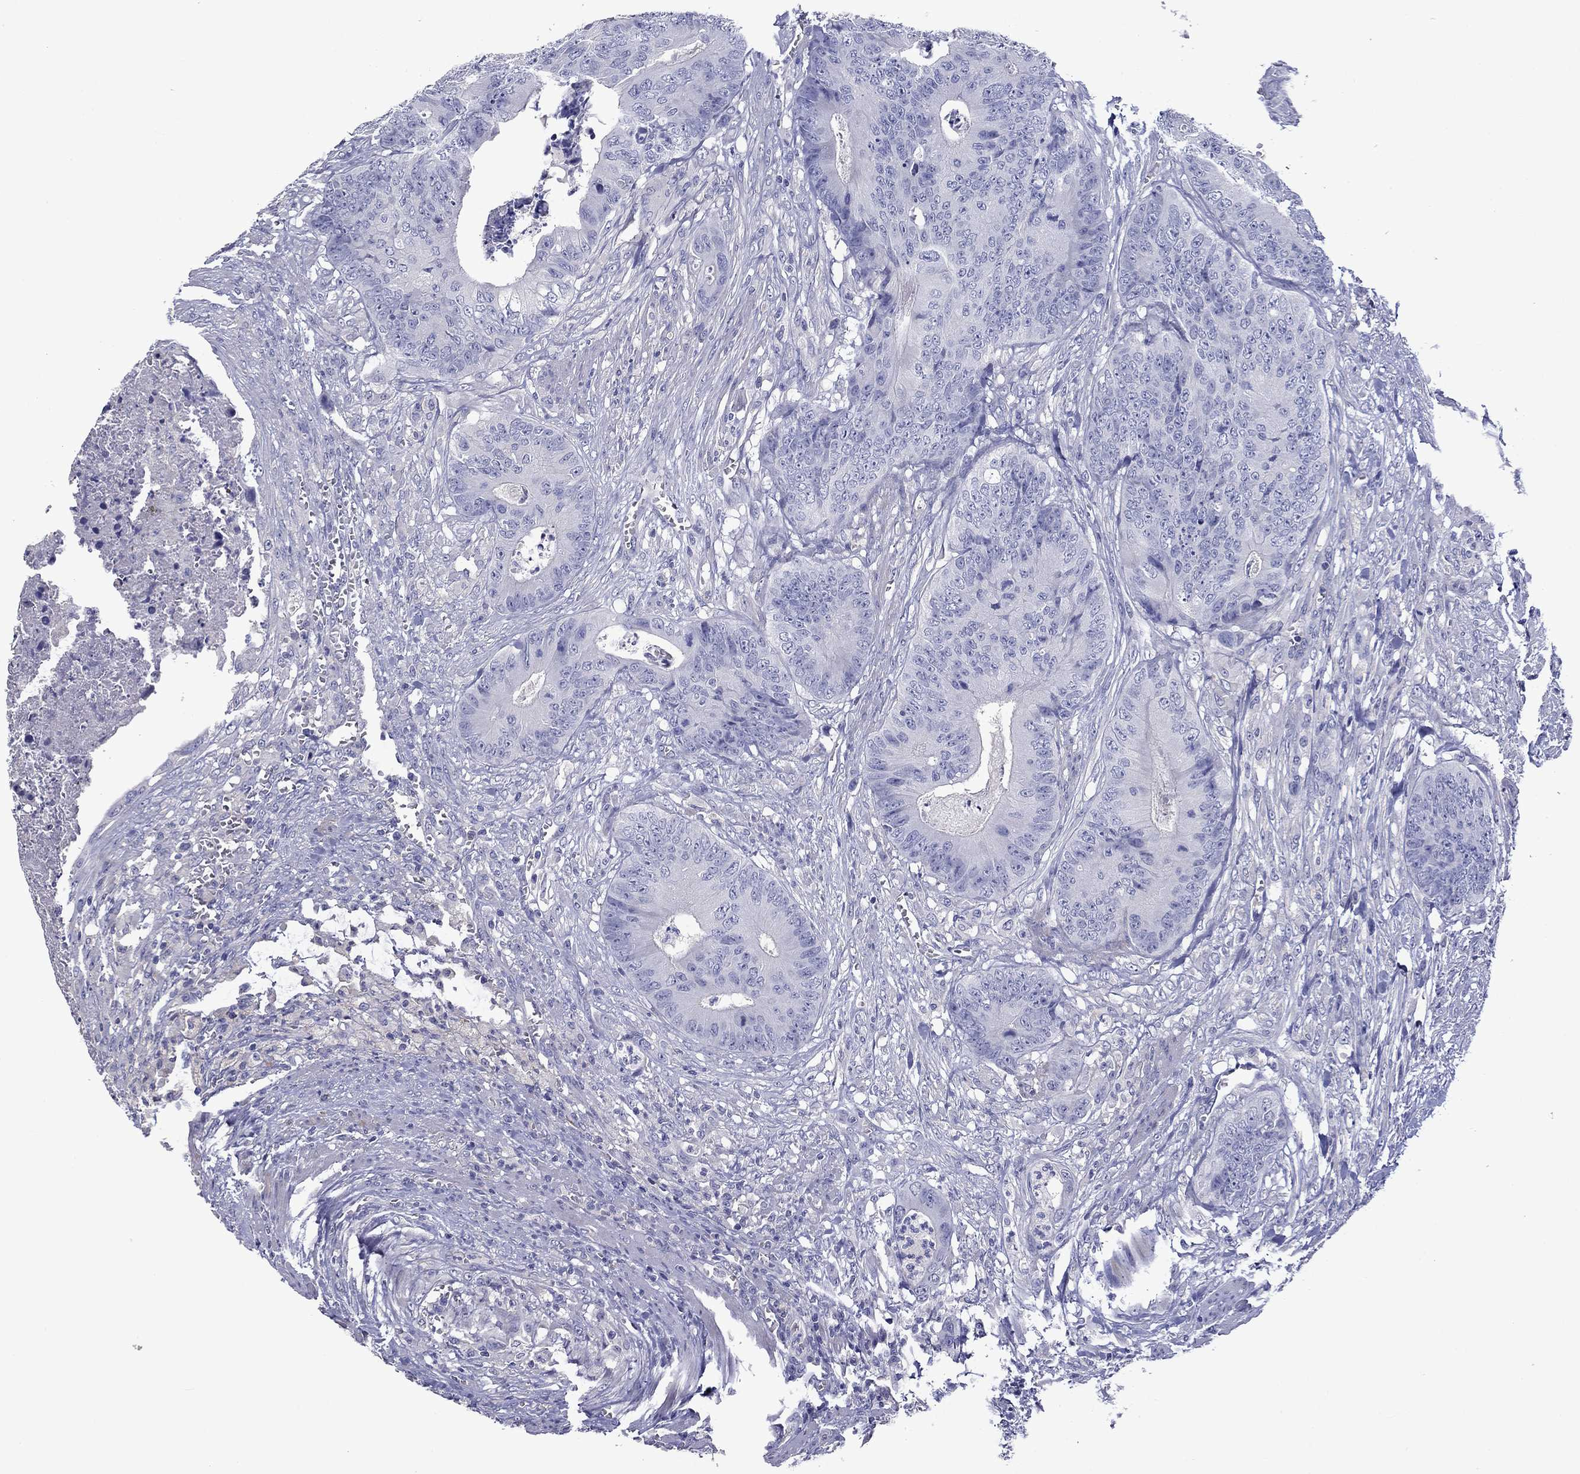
{"staining": {"intensity": "negative", "quantity": "none", "location": "none"}, "tissue": "colorectal cancer", "cell_type": "Tumor cells", "image_type": "cancer", "snomed": [{"axis": "morphology", "description": "Adenocarcinoma, NOS"}, {"axis": "topography", "description": "Colon"}], "caption": "Image shows no significant protein positivity in tumor cells of colorectal cancer.", "gene": "CNDP1", "patient": {"sex": "male", "age": 84}}